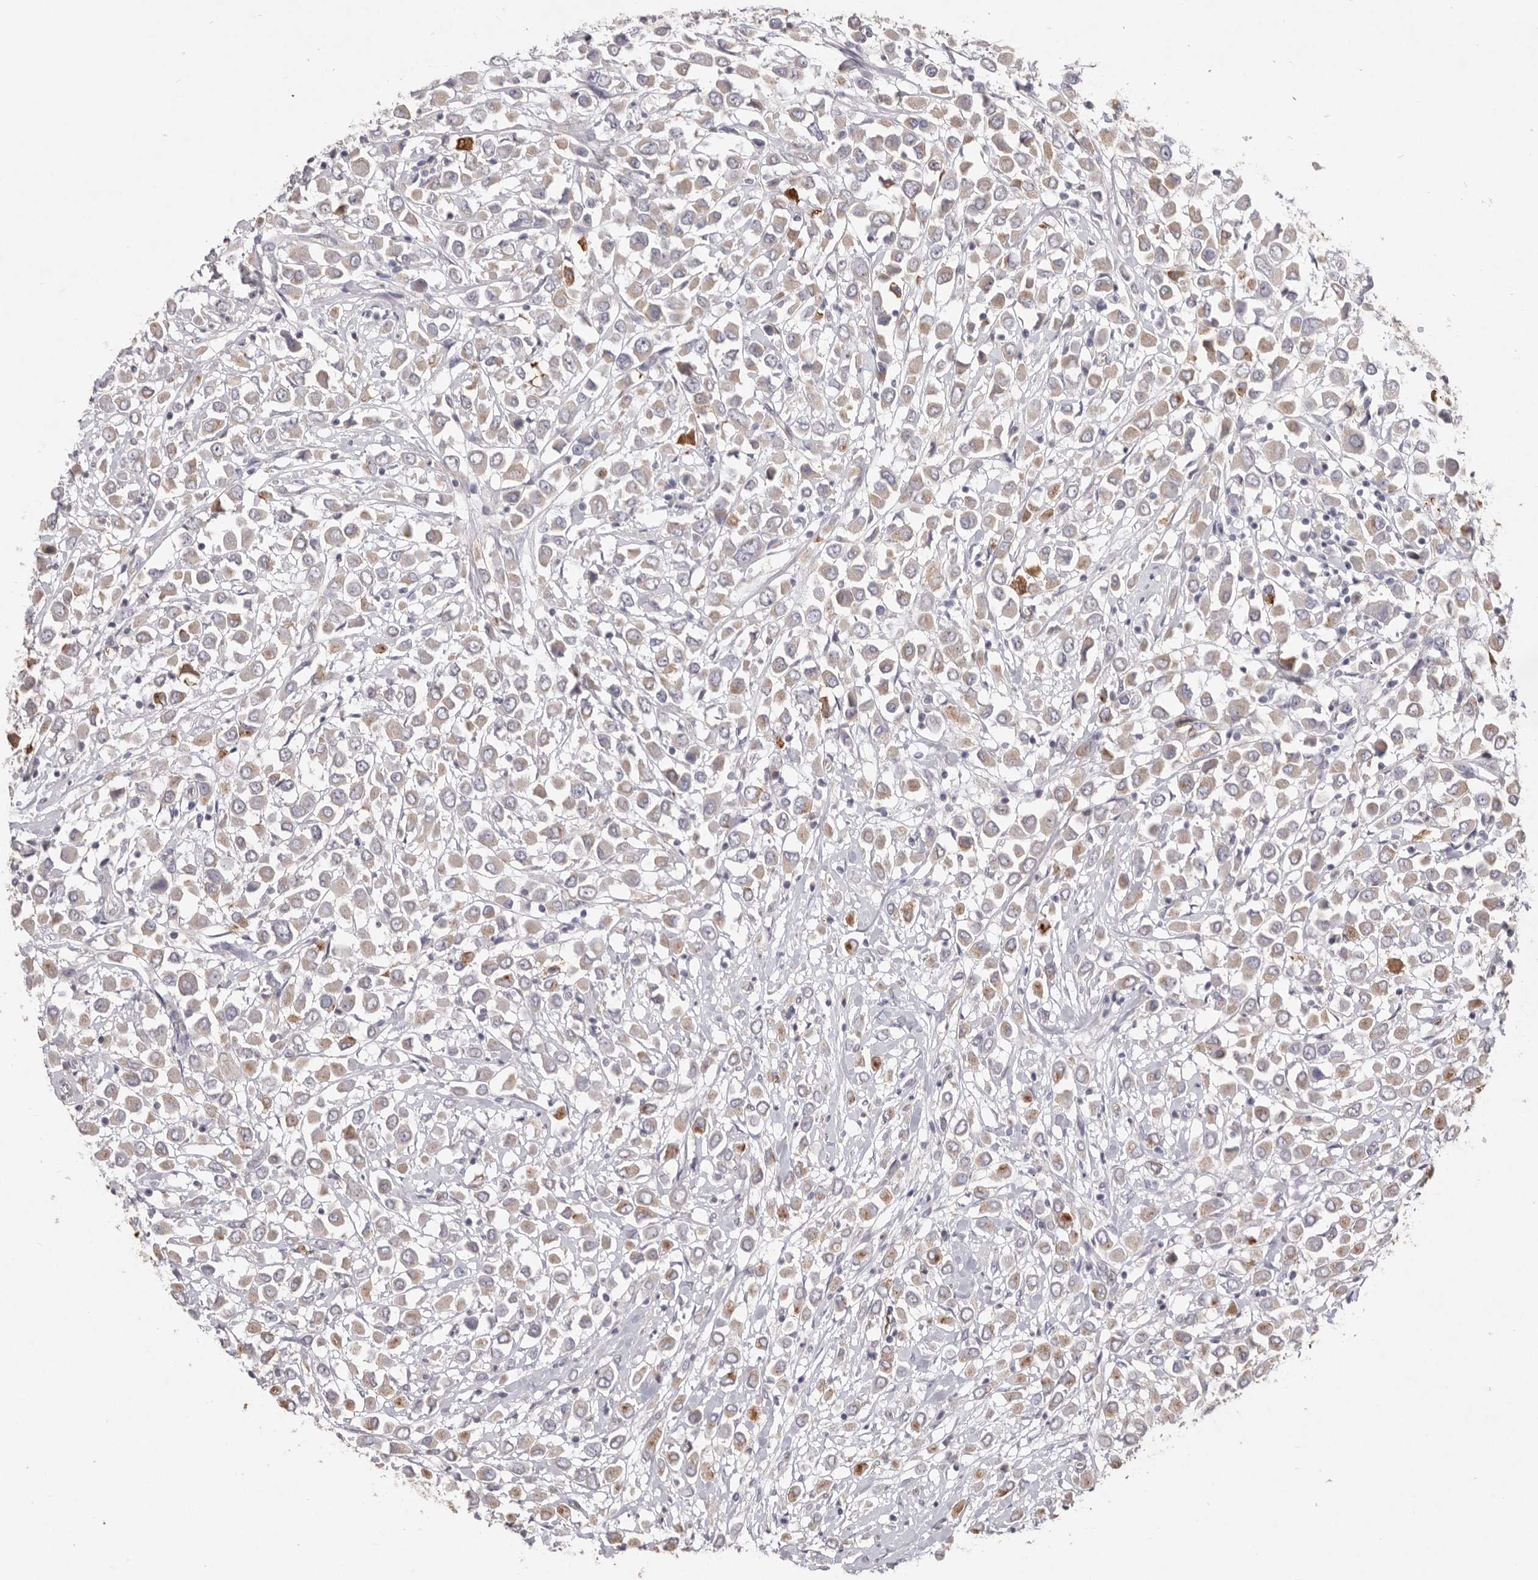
{"staining": {"intensity": "weak", "quantity": "25%-75%", "location": "cytoplasmic/membranous"}, "tissue": "breast cancer", "cell_type": "Tumor cells", "image_type": "cancer", "snomed": [{"axis": "morphology", "description": "Duct carcinoma"}, {"axis": "topography", "description": "Breast"}], "caption": "Immunohistochemistry (IHC) photomicrograph of neoplastic tissue: human breast invasive ductal carcinoma stained using immunohistochemistry exhibits low levels of weak protein expression localized specifically in the cytoplasmic/membranous of tumor cells, appearing as a cytoplasmic/membranous brown color.", "gene": "ZYG11B", "patient": {"sex": "female", "age": 61}}